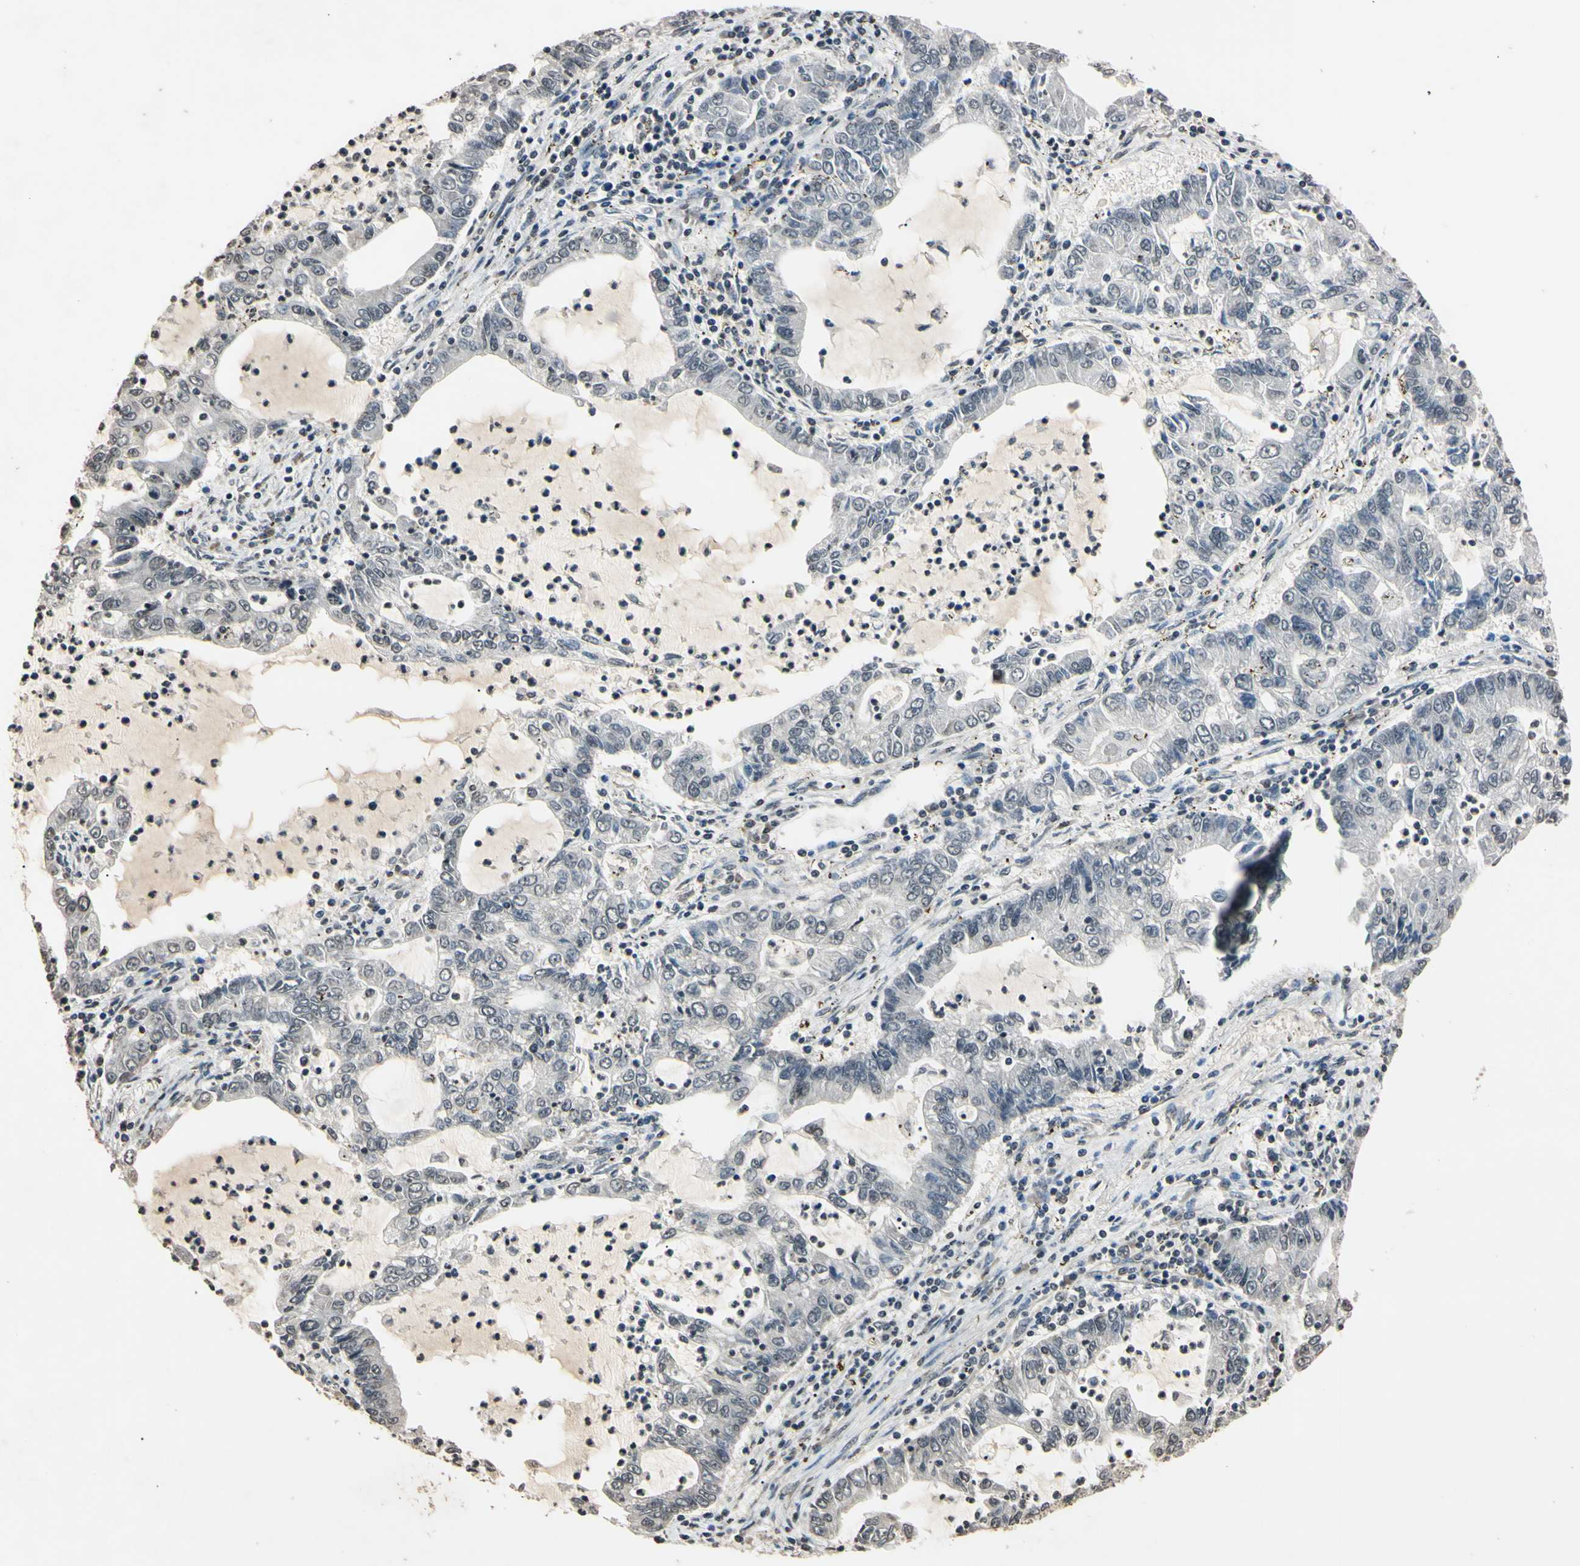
{"staining": {"intensity": "negative", "quantity": "none", "location": "none"}, "tissue": "lung cancer", "cell_type": "Tumor cells", "image_type": "cancer", "snomed": [{"axis": "morphology", "description": "Adenocarcinoma, NOS"}, {"axis": "topography", "description": "Lung"}], "caption": "Immunohistochemical staining of adenocarcinoma (lung) demonstrates no significant expression in tumor cells.", "gene": "EPN1", "patient": {"sex": "female", "age": 51}}